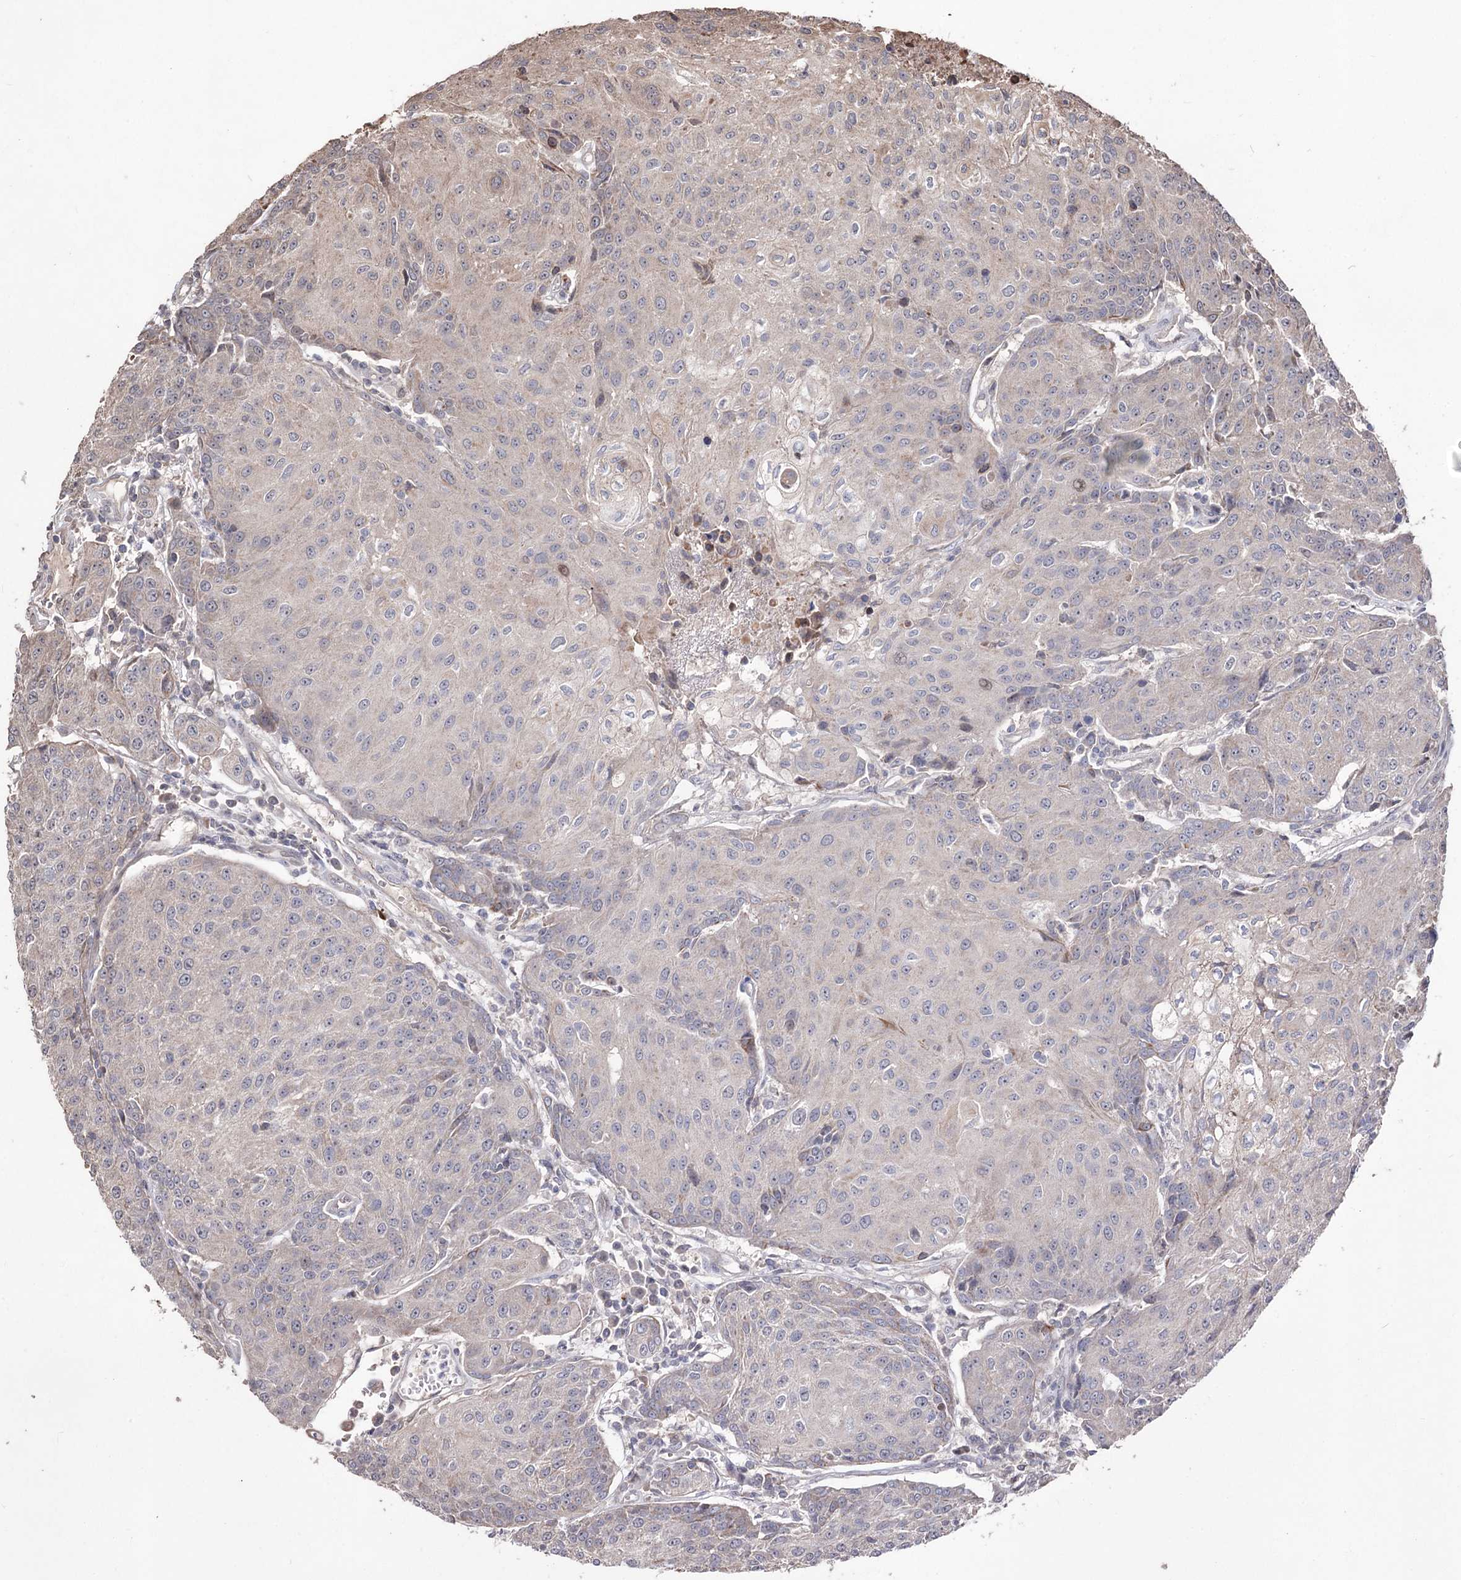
{"staining": {"intensity": "weak", "quantity": "<25%", "location": "cytoplasmic/membranous"}, "tissue": "urothelial cancer", "cell_type": "Tumor cells", "image_type": "cancer", "snomed": [{"axis": "morphology", "description": "Urothelial carcinoma, High grade"}, {"axis": "topography", "description": "Urinary bladder"}], "caption": "Tumor cells are negative for protein expression in human urothelial carcinoma (high-grade).", "gene": "CPNE8", "patient": {"sex": "female", "age": 85}}